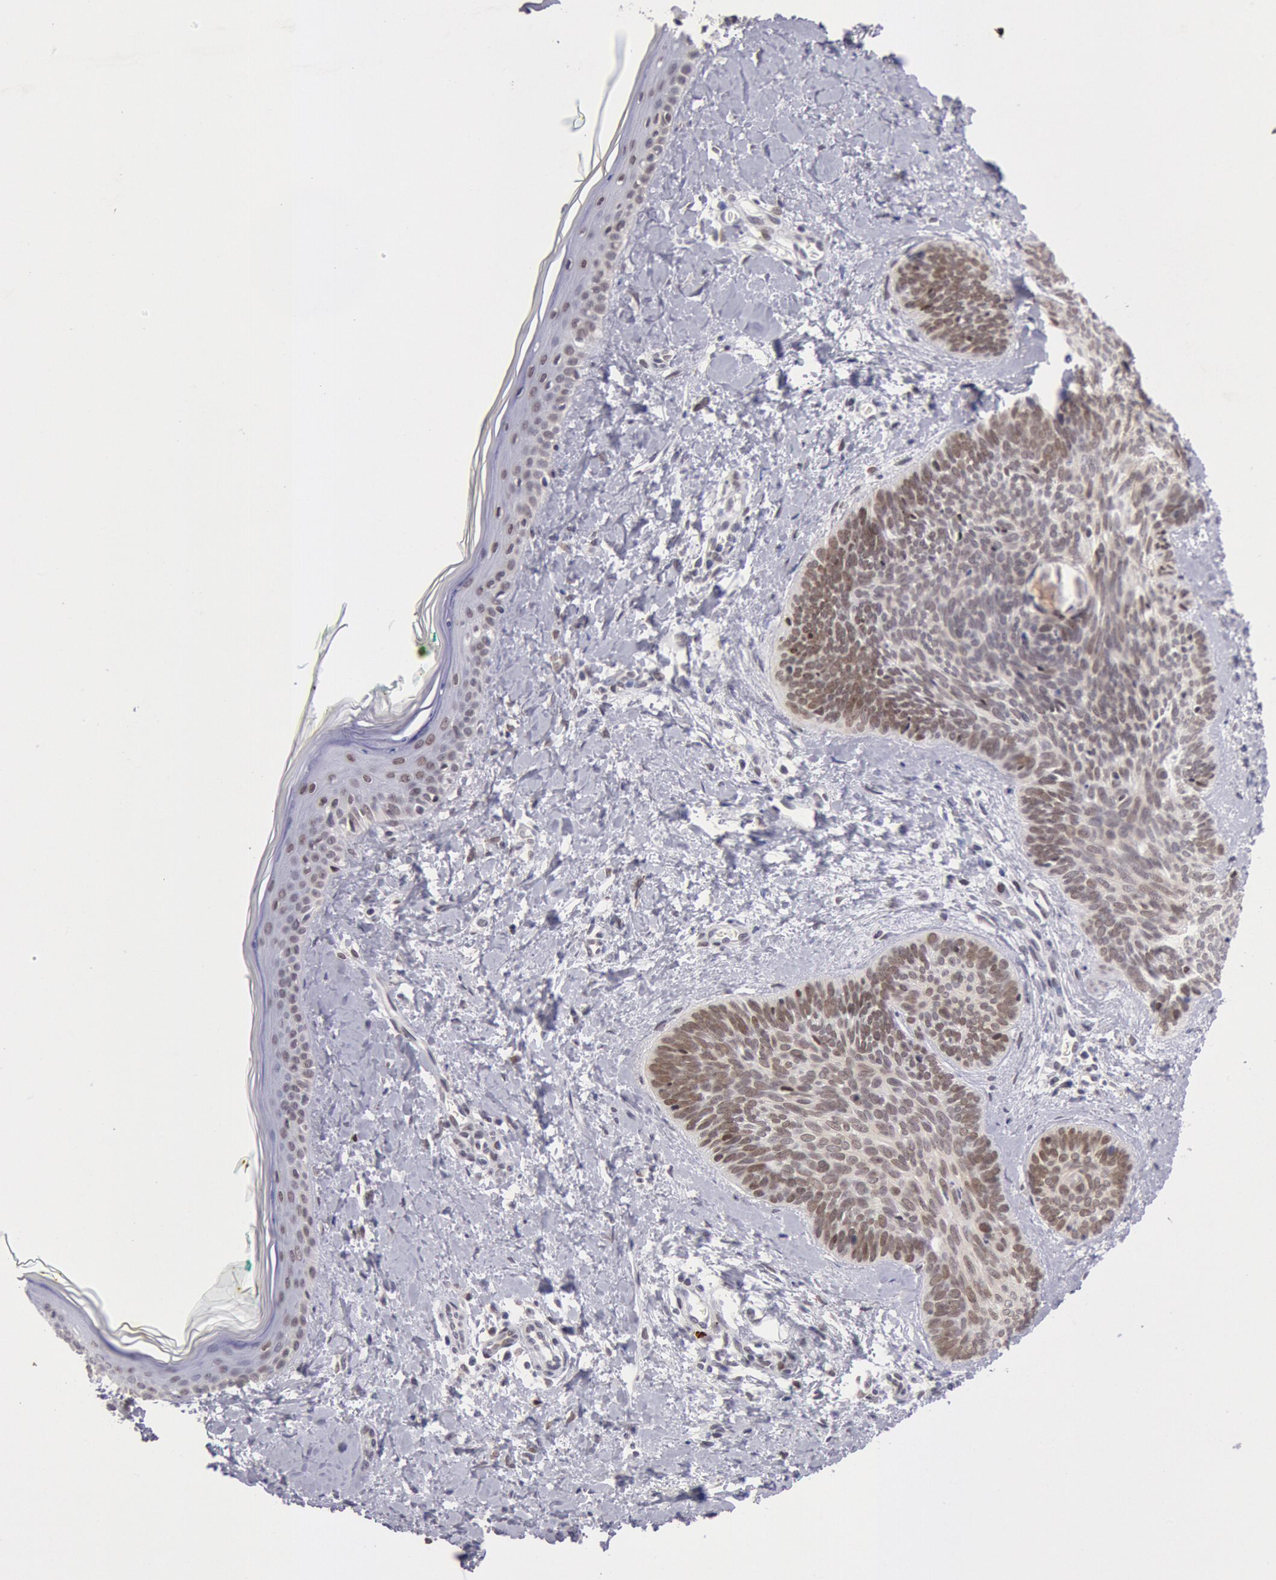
{"staining": {"intensity": "weak", "quantity": ">75%", "location": "nuclear"}, "tissue": "skin cancer", "cell_type": "Tumor cells", "image_type": "cancer", "snomed": [{"axis": "morphology", "description": "Basal cell carcinoma"}, {"axis": "topography", "description": "Skin"}], "caption": "Brown immunohistochemical staining in human skin basal cell carcinoma reveals weak nuclear expression in approximately >75% of tumor cells.", "gene": "CDKN2B", "patient": {"sex": "female", "age": 81}}